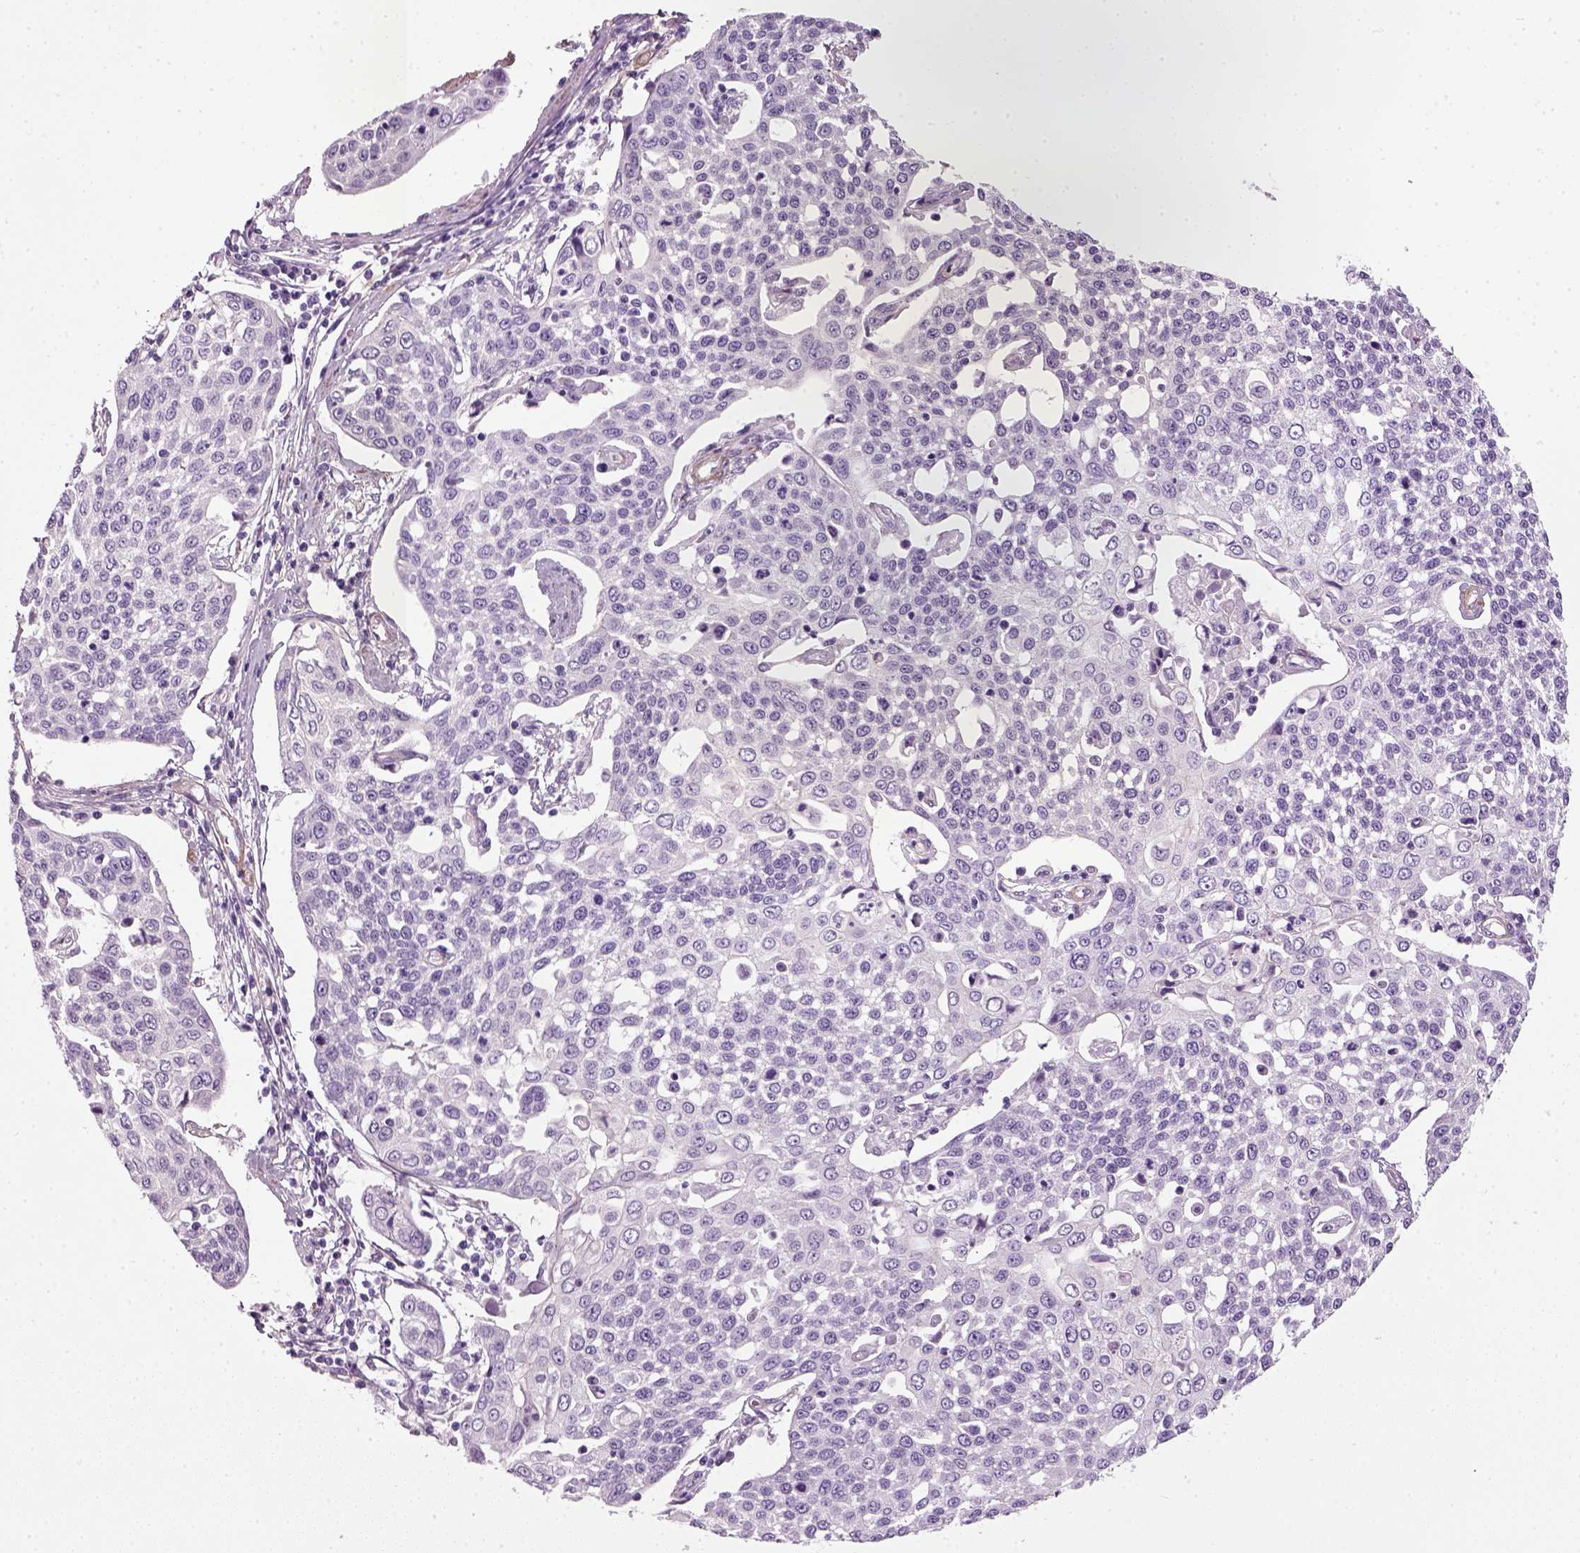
{"staining": {"intensity": "negative", "quantity": "none", "location": "none"}, "tissue": "cervical cancer", "cell_type": "Tumor cells", "image_type": "cancer", "snomed": [{"axis": "morphology", "description": "Squamous cell carcinoma, NOS"}, {"axis": "topography", "description": "Cervix"}], "caption": "Immunohistochemistry photomicrograph of human cervical cancer stained for a protein (brown), which shows no expression in tumor cells. (Immunohistochemistry (ihc), brightfield microscopy, high magnification).", "gene": "FAM161A", "patient": {"sex": "female", "age": 34}}